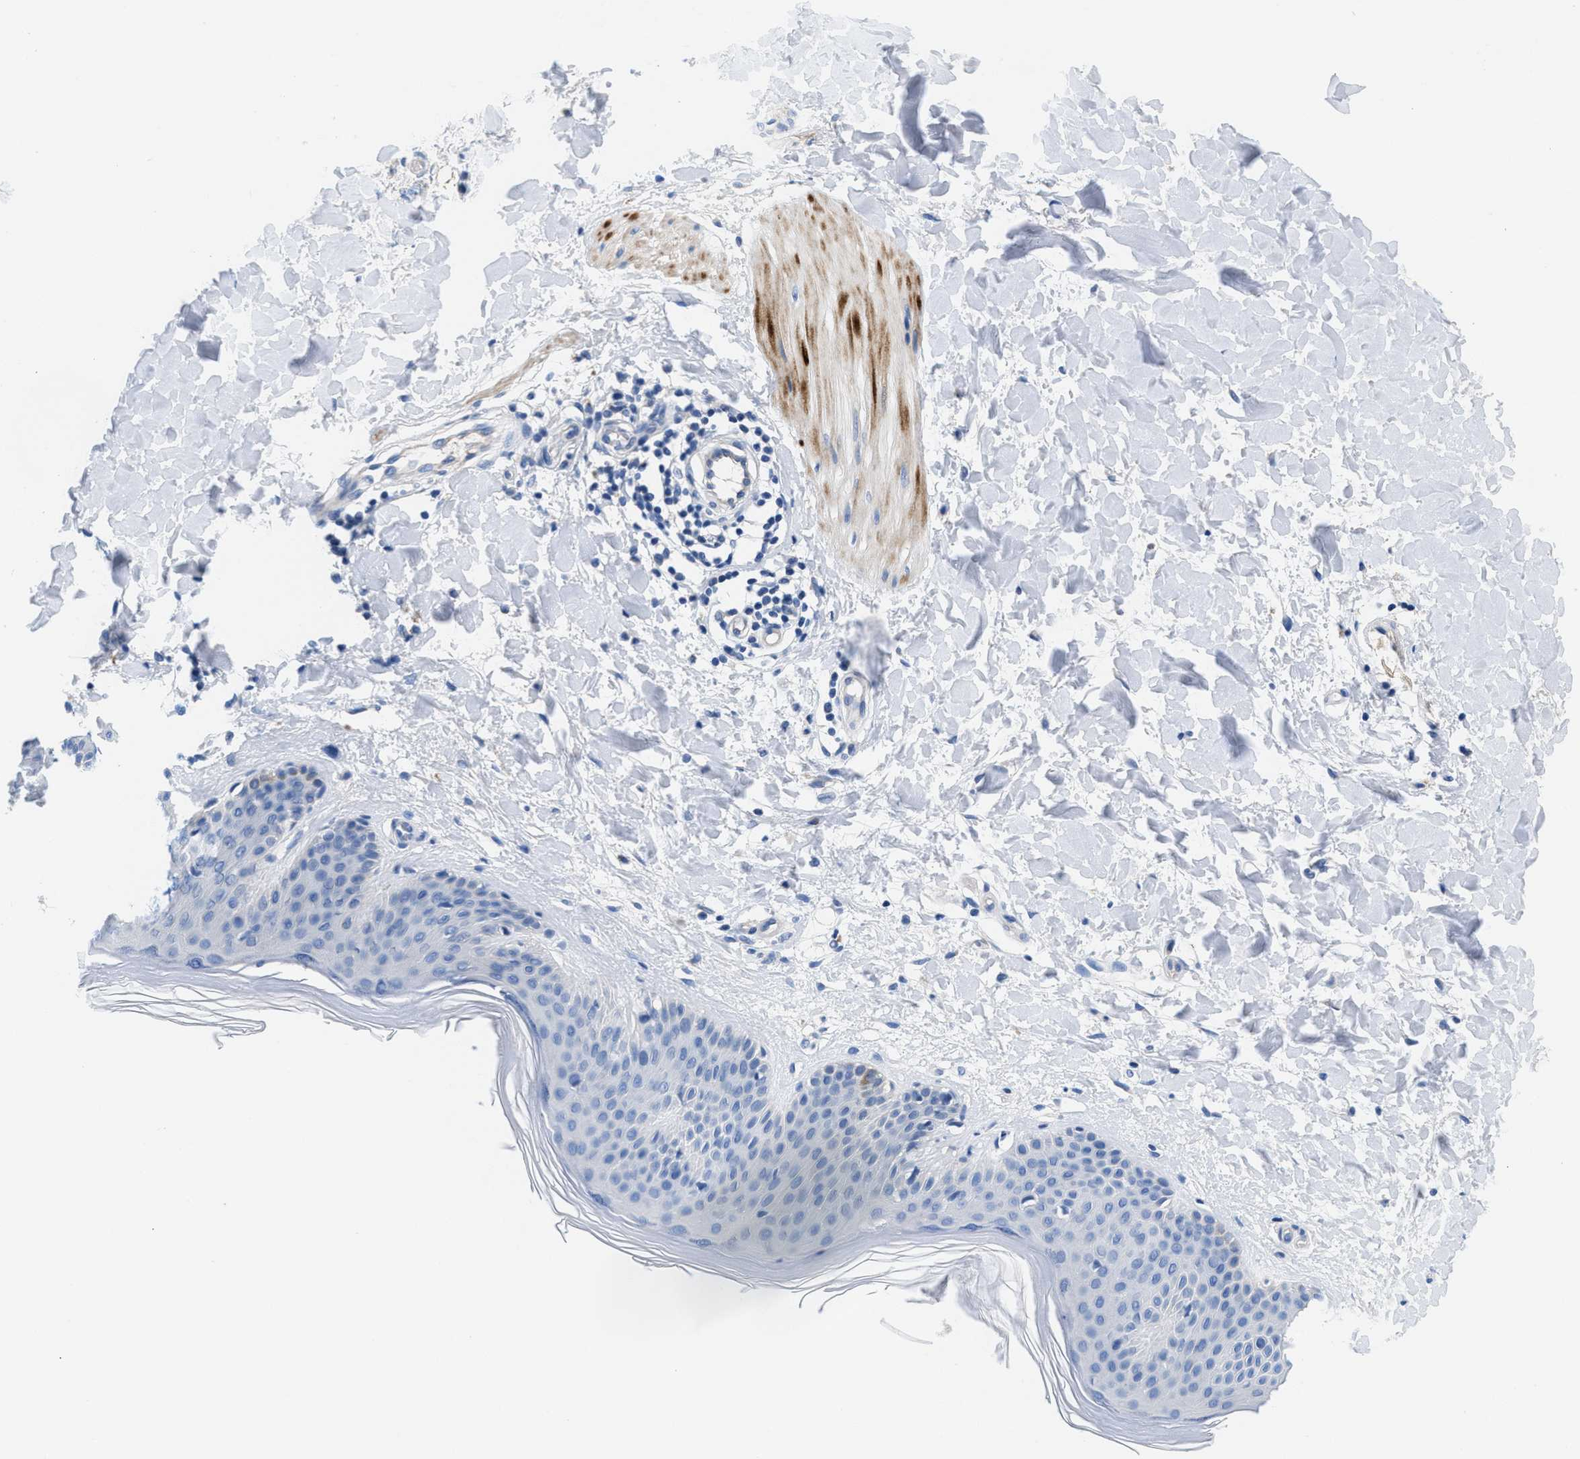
{"staining": {"intensity": "negative", "quantity": "none", "location": "none"}, "tissue": "skin", "cell_type": "Fibroblasts", "image_type": "normal", "snomed": [{"axis": "morphology", "description": "Normal tissue, NOS"}, {"axis": "morphology", "description": "Malignant melanoma, Metastatic site"}, {"axis": "topography", "description": "Skin"}], "caption": "The photomicrograph exhibits no staining of fibroblasts in normal skin.", "gene": "SLFN13", "patient": {"sex": "male", "age": 41}}